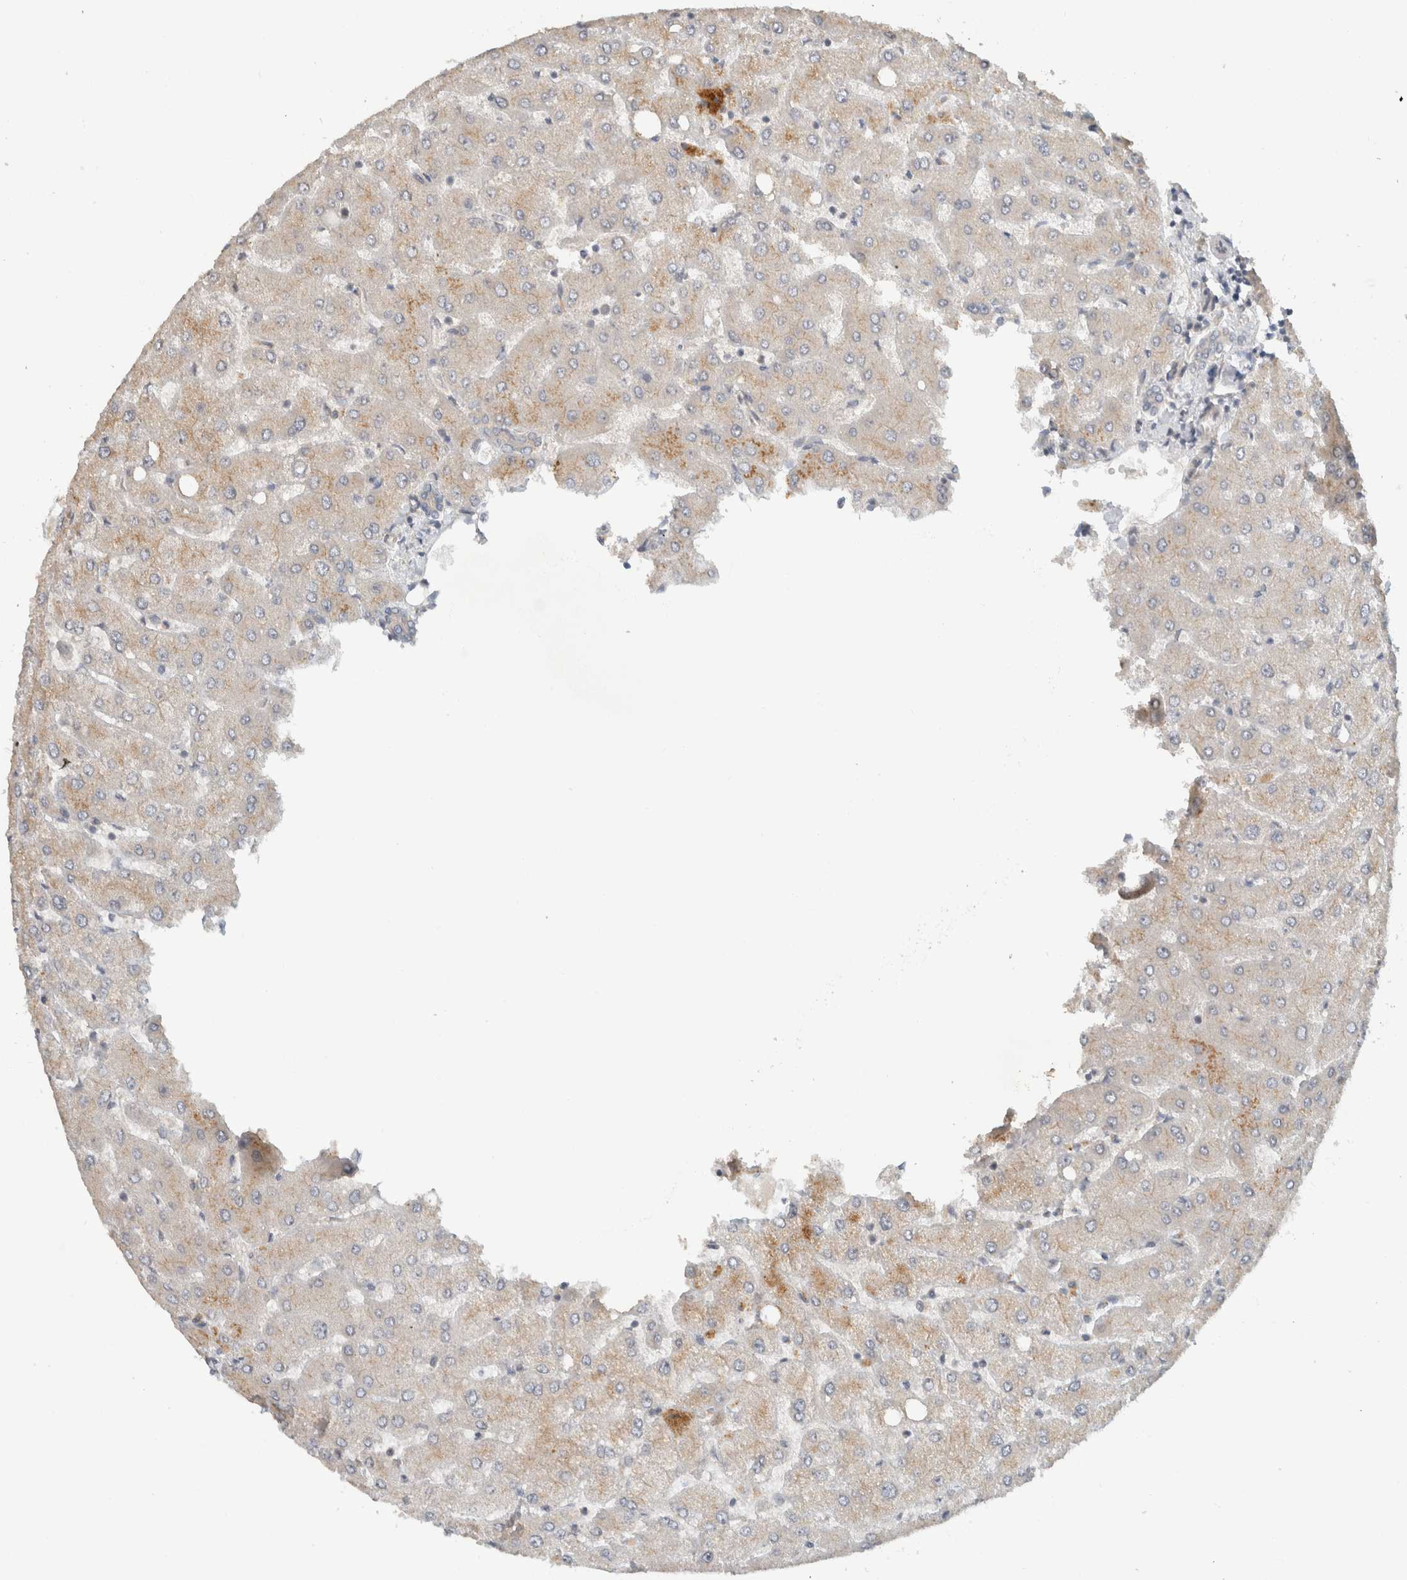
{"staining": {"intensity": "negative", "quantity": "none", "location": "none"}, "tissue": "liver", "cell_type": "Cholangiocytes", "image_type": "normal", "snomed": [{"axis": "morphology", "description": "Normal tissue, NOS"}, {"axis": "topography", "description": "Liver"}], "caption": "A high-resolution micrograph shows immunohistochemistry staining of unremarkable liver, which shows no significant expression in cholangiocytes.", "gene": "ERCC6L2", "patient": {"sex": "female", "age": 54}}